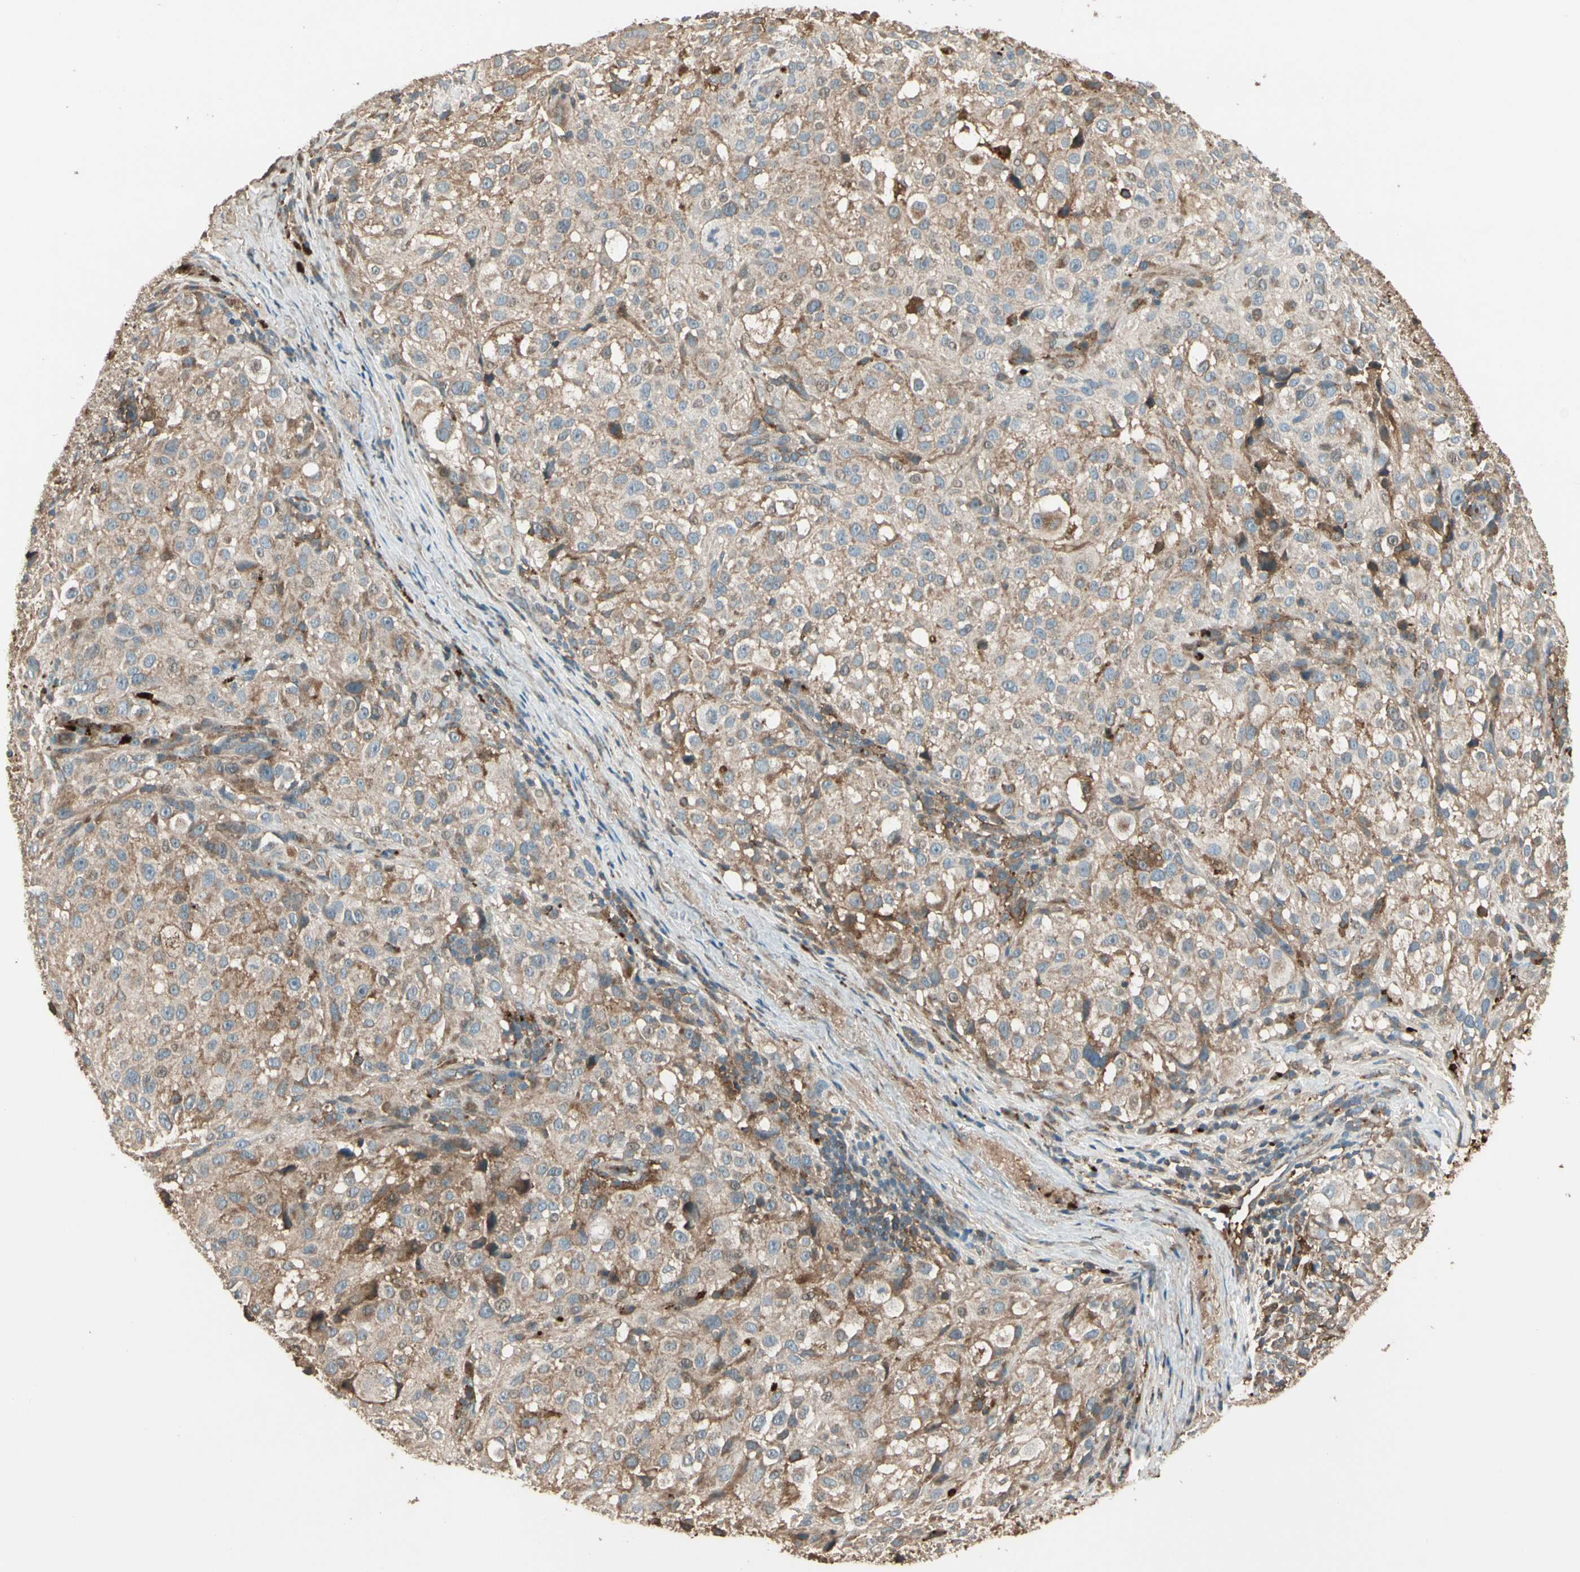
{"staining": {"intensity": "weak", "quantity": ">75%", "location": "cytoplasmic/membranous"}, "tissue": "melanoma", "cell_type": "Tumor cells", "image_type": "cancer", "snomed": [{"axis": "morphology", "description": "Necrosis, NOS"}, {"axis": "morphology", "description": "Malignant melanoma, NOS"}, {"axis": "topography", "description": "Skin"}], "caption": "A low amount of weak cytoplasmic/membranous expression is identified in approximately >75% of tumor cells in melanoma tissue.", "gene": "STX11", "patient": {"sex": "female", "age": 87}}